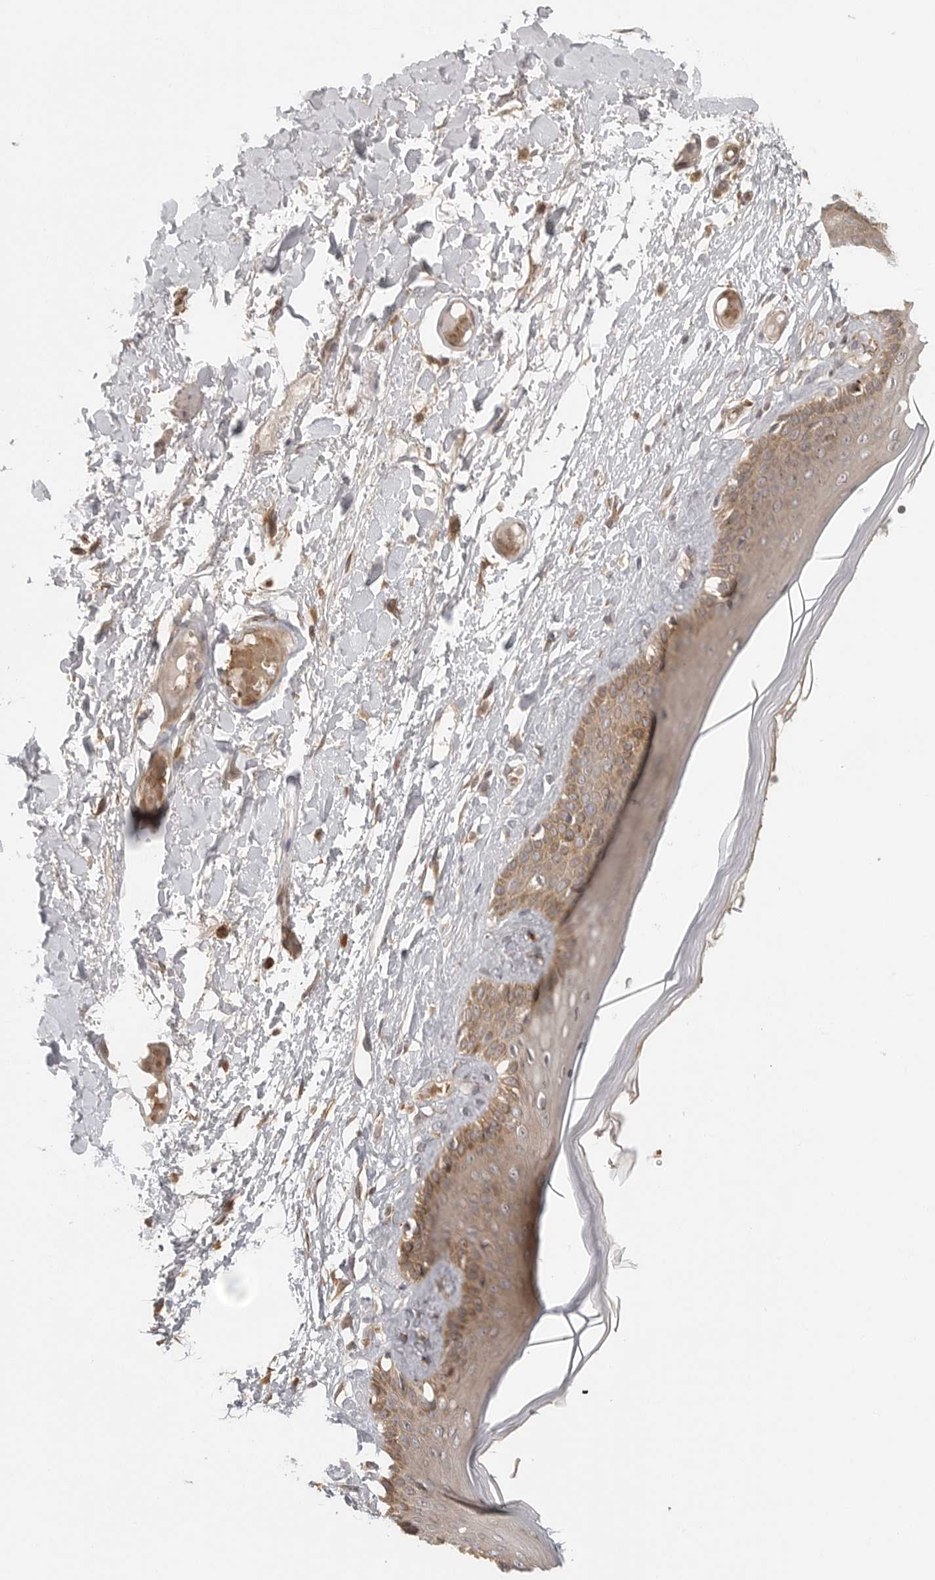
{"staining": {"intensity": "moderate", "quantity": ">75%", "location": "cytoplasmic/membranous"}, "tissue": "skin", "cell_type": "Epidermal cells", "image_type": "normal", "snomed": [{"axis": "morphology", "description": "Normal tissue, NOS"}, {"axis": "topography", "description": "Vulva"}], "caption": "Protein staining of unremarkable skin displays moderate cytoplasmic/membranous staining in approximately >75% of epidermal cells. The staining is performed using DAB brown chromogen to label protein expression. The nuclei are counter-stained blue using hematoxylin.", "gene": "CCPG1", "patient": {"sex": "female", "age": 73}}